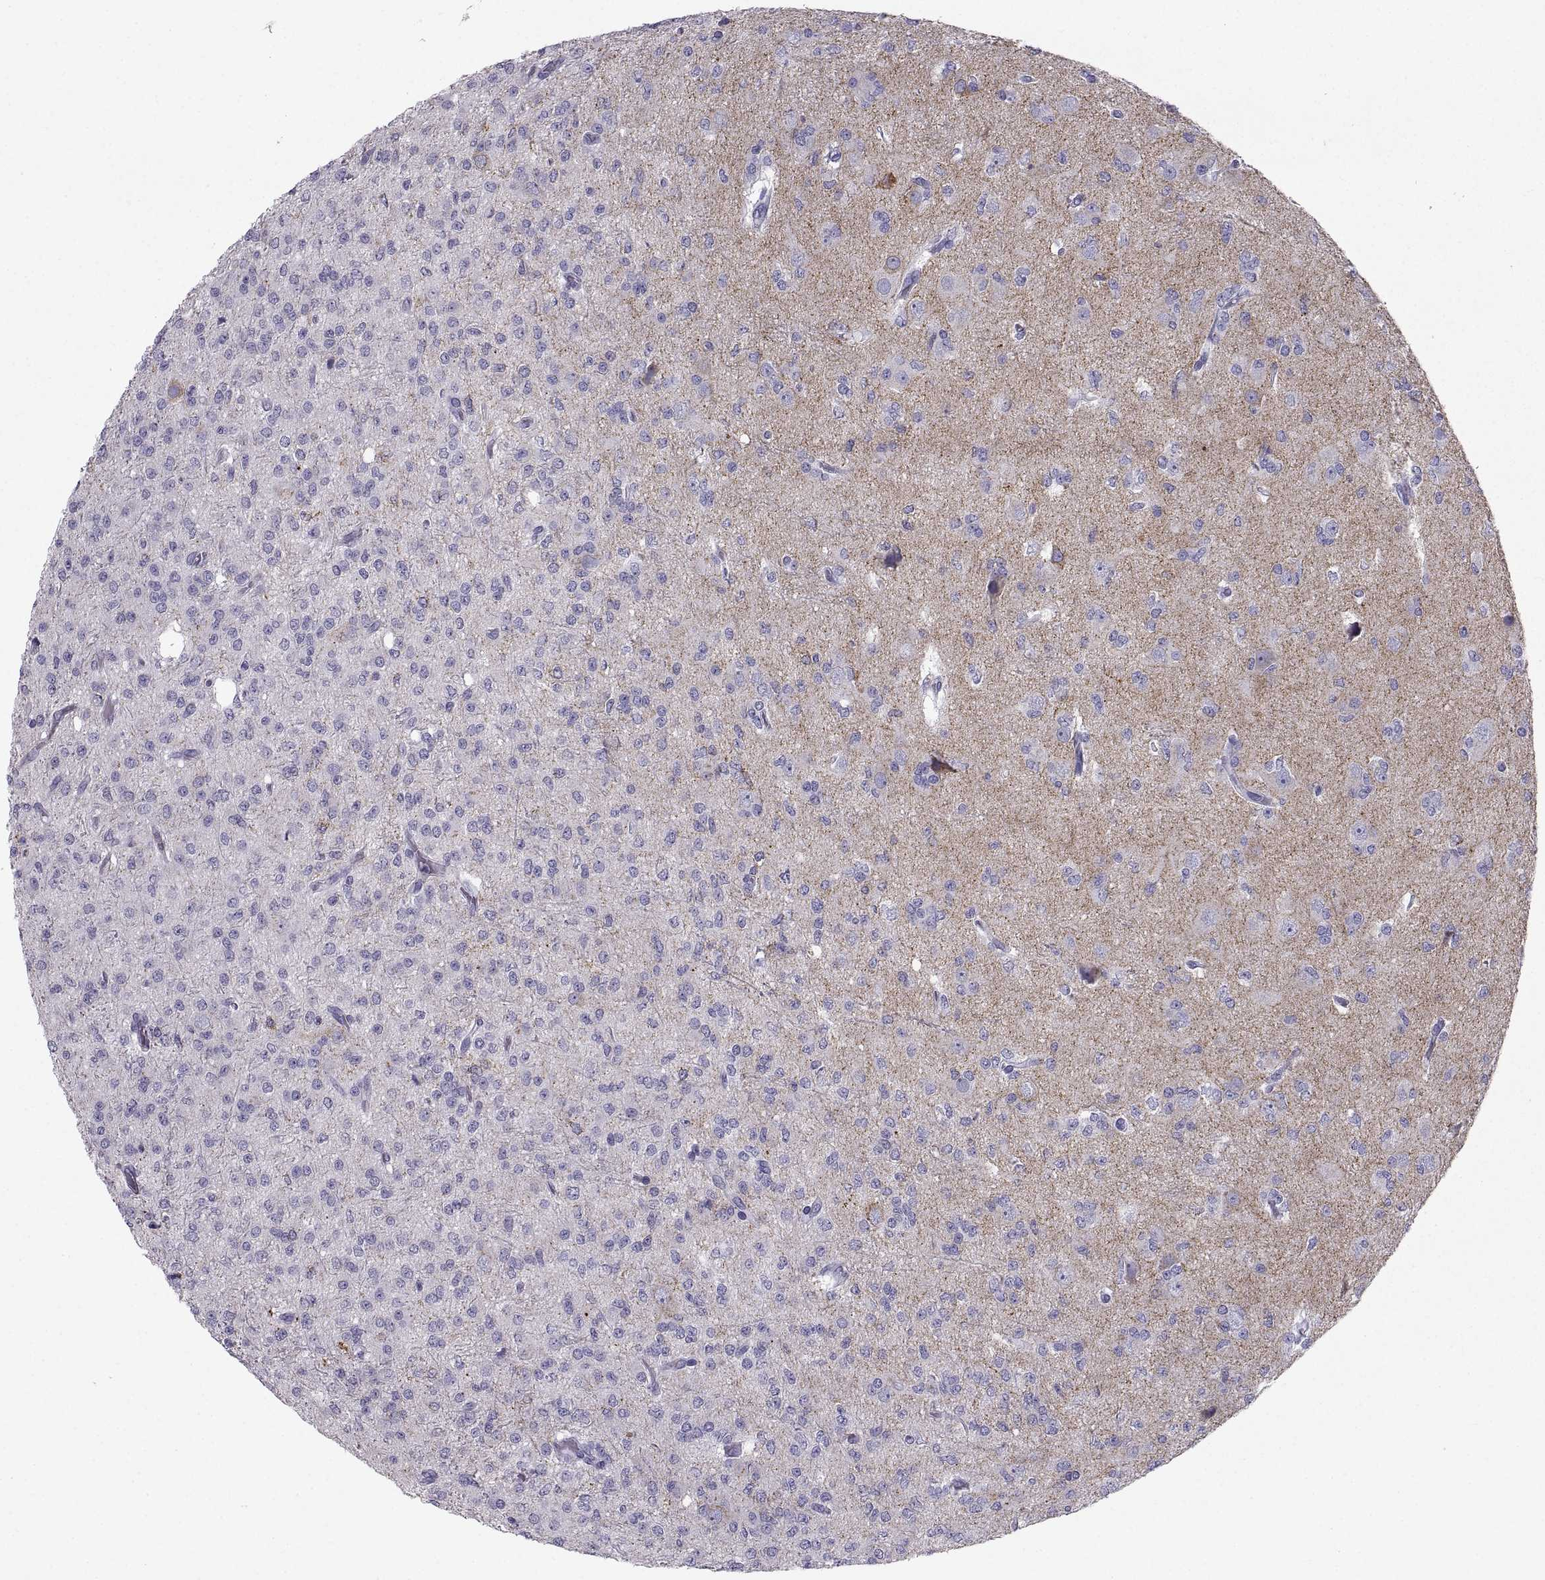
{"staining": {"intensity": "negative", "quantity": "none", "location": "none"}, "tissue": "glioma", "cell_type": "Tumor cells", "image_type": "cancer", "snomed": [{"axis": "morphology", "description": "Glioma, malignant, Low grade"}, {"axis": "topography", "description": "Brain"}], "caption": "High power microscopy histopathology image of an IHC image of glioma, revealing no significant expression in tumor cells. Nuclei are stained in blue.", "gene": "PCSK1N", "patient": {"sex": "male", "age": 27}}